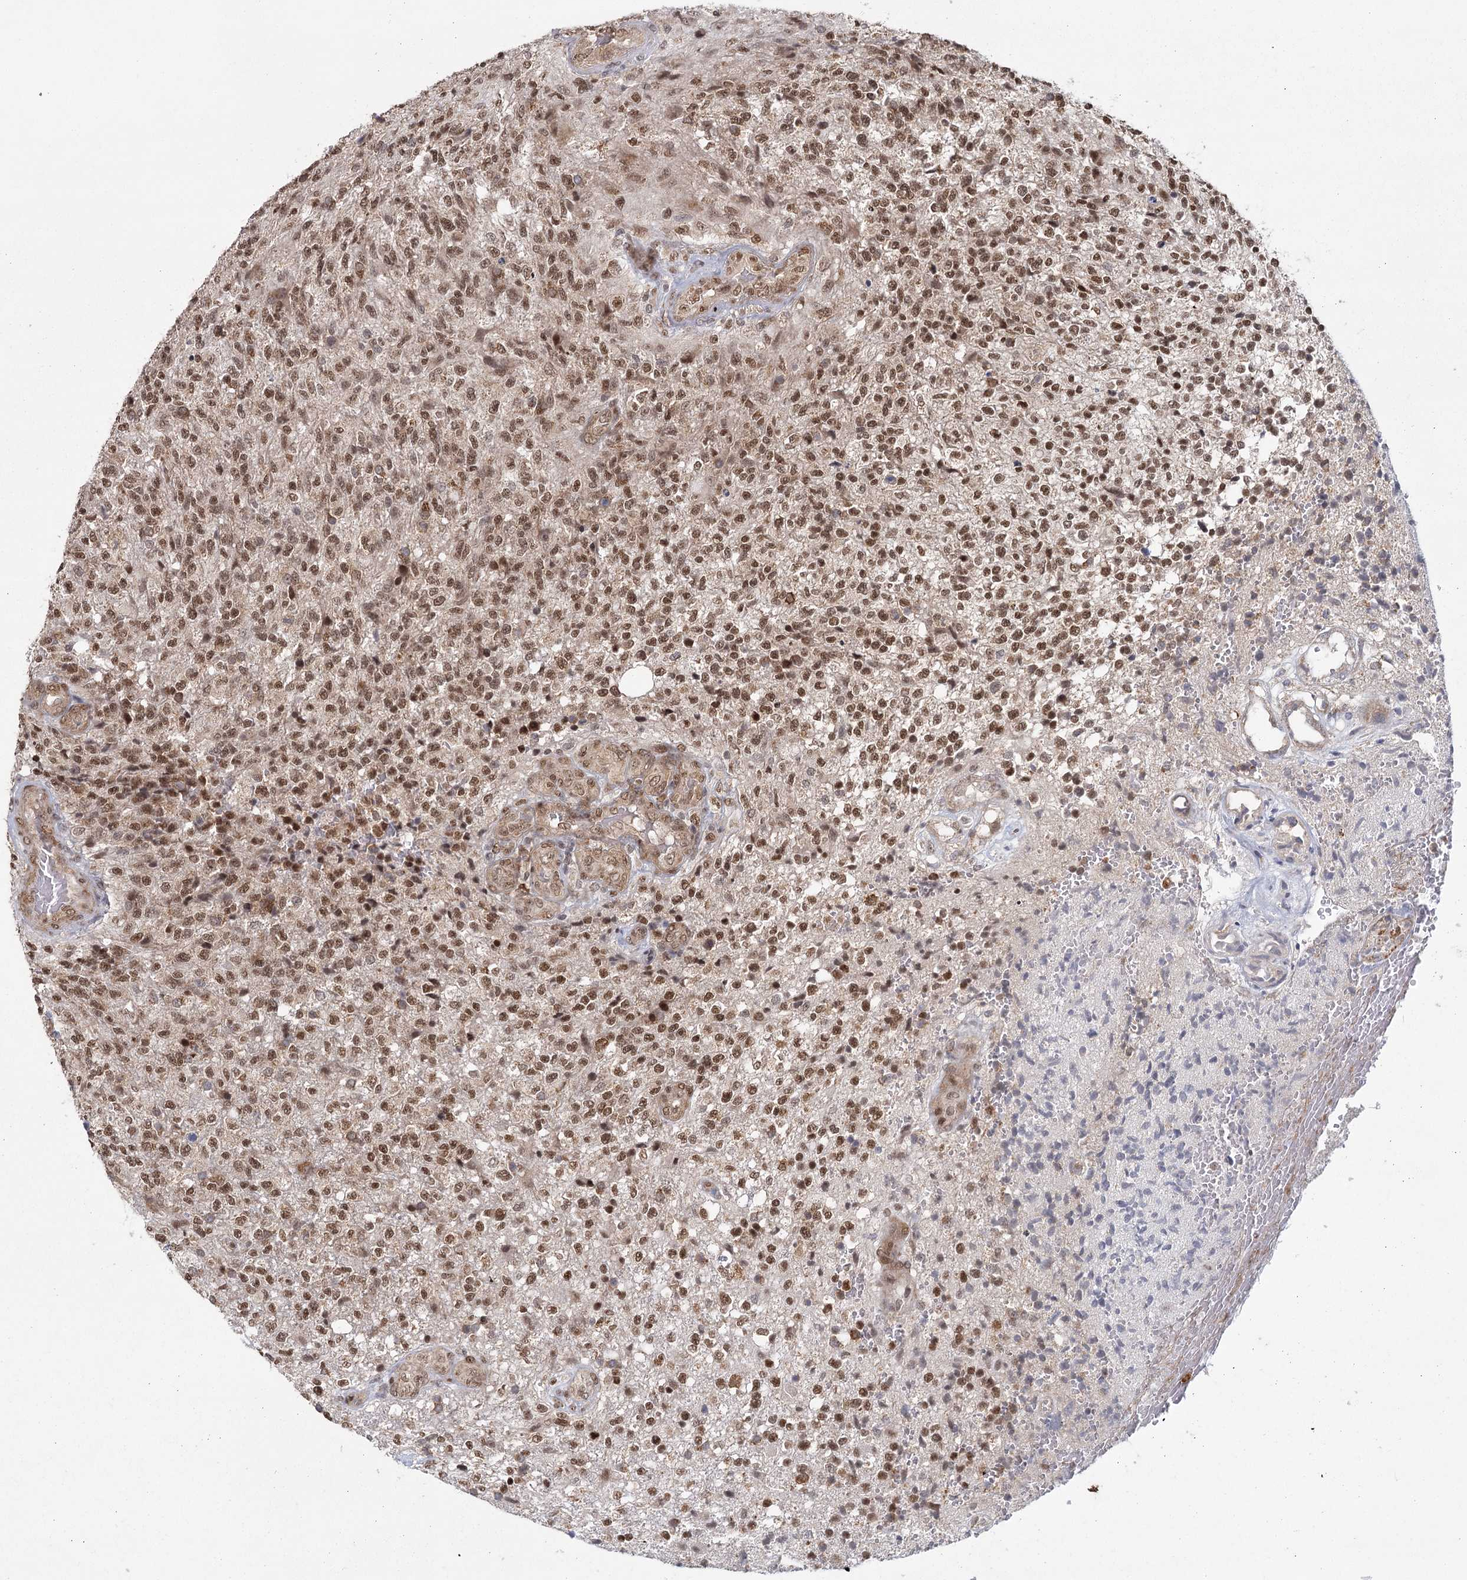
{"staining": {"intensity": "moderate", "quantity": ">75%", "location": "nuclear"}, "tissue": "glioma", "cell_type": "Tumor cells", "image_type": "cancer", "snomed": [{"axis": "morphology", "description": "Glioma, malignant, High grade"}, {"axis": "topography", "description": "Brain"}], "caption": "Protein analysis of glioma tissue shows moderate nuclear positivity in about >75% of tumor cells.", "gene": "ZCCHC24", "patient": {"sex": "male", "age": 56}}